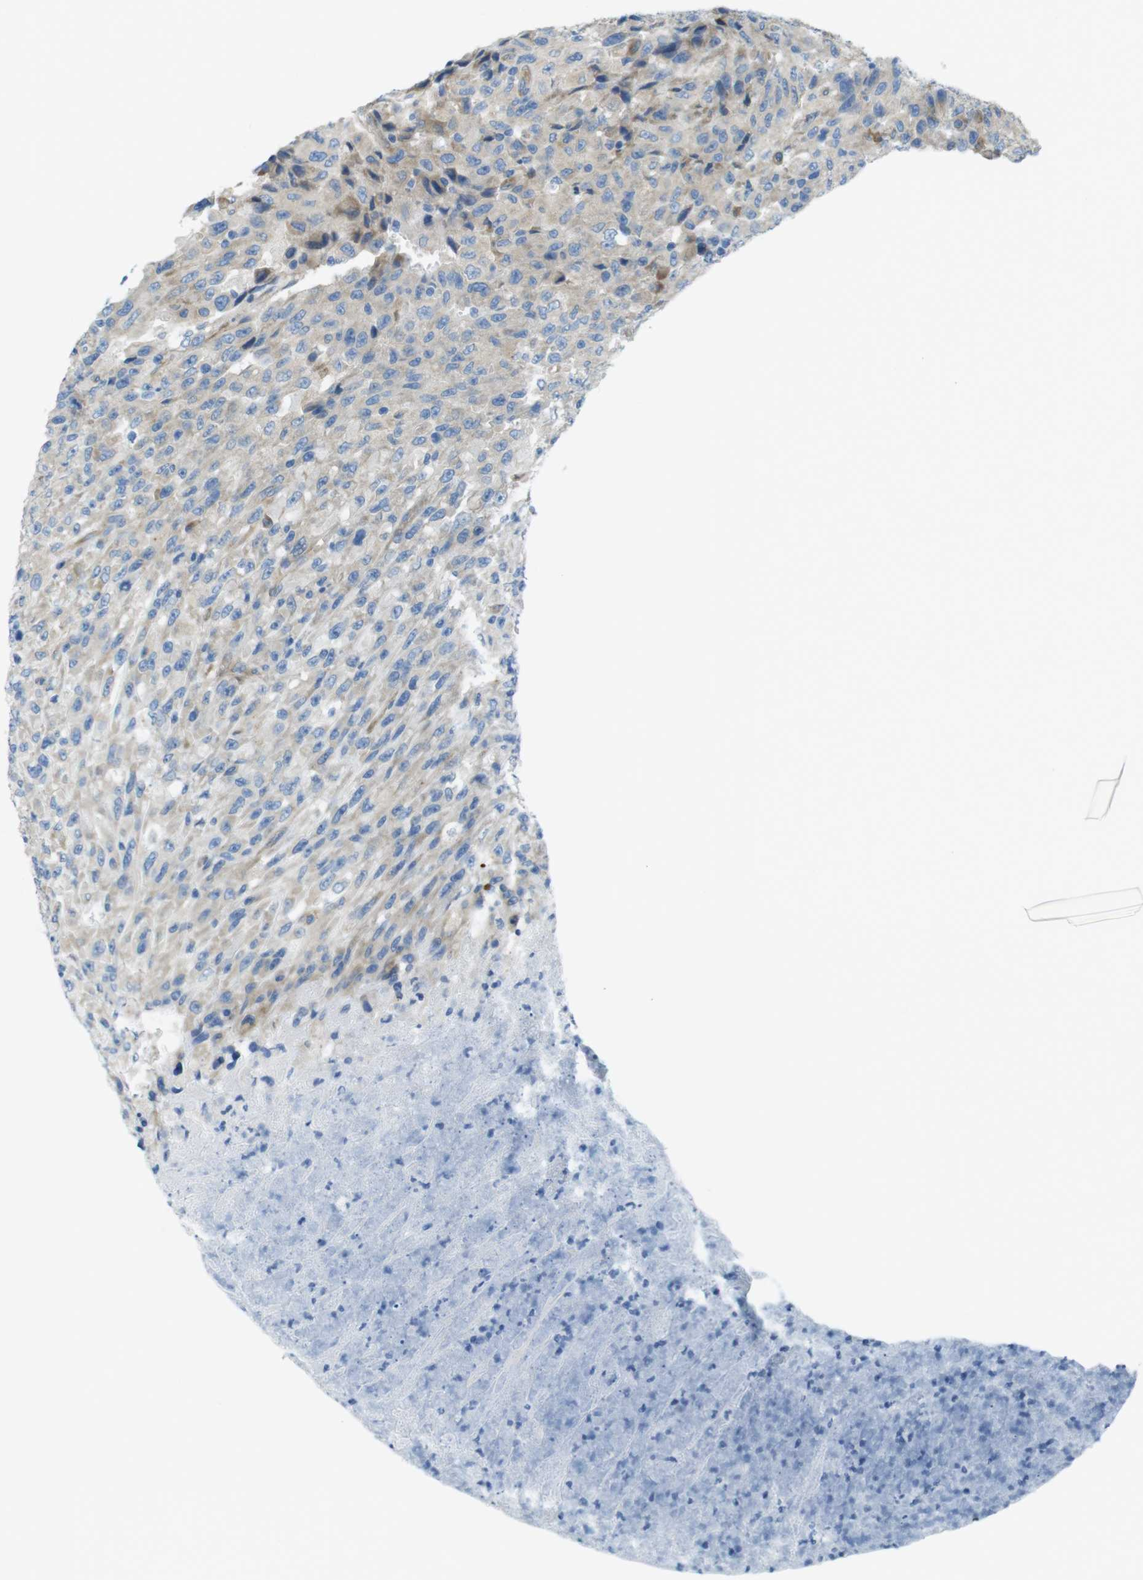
{"staining": {"intensity": "weak", "quantity": "25%-75%", "location": "cytoplasmic/membranous"}, "tissue": "urothelial cancer", "cell_type": "Tumor cells", "image_type": "cancer", "snomed": [{"axis": "morphology", "description": "Urothelial carcinoma, High grade"}, {"axis": "topography", "description": "Urinary bladder"}], "caption": "Immunohistochemistry (IHC) of human urothelial cancer displays low levels of weak cytoplasmic/membranous positivity in about 25%-75% of tumor cells.", "gene": "TMEM234", "patient": {"sex": "male", "age": 66}}